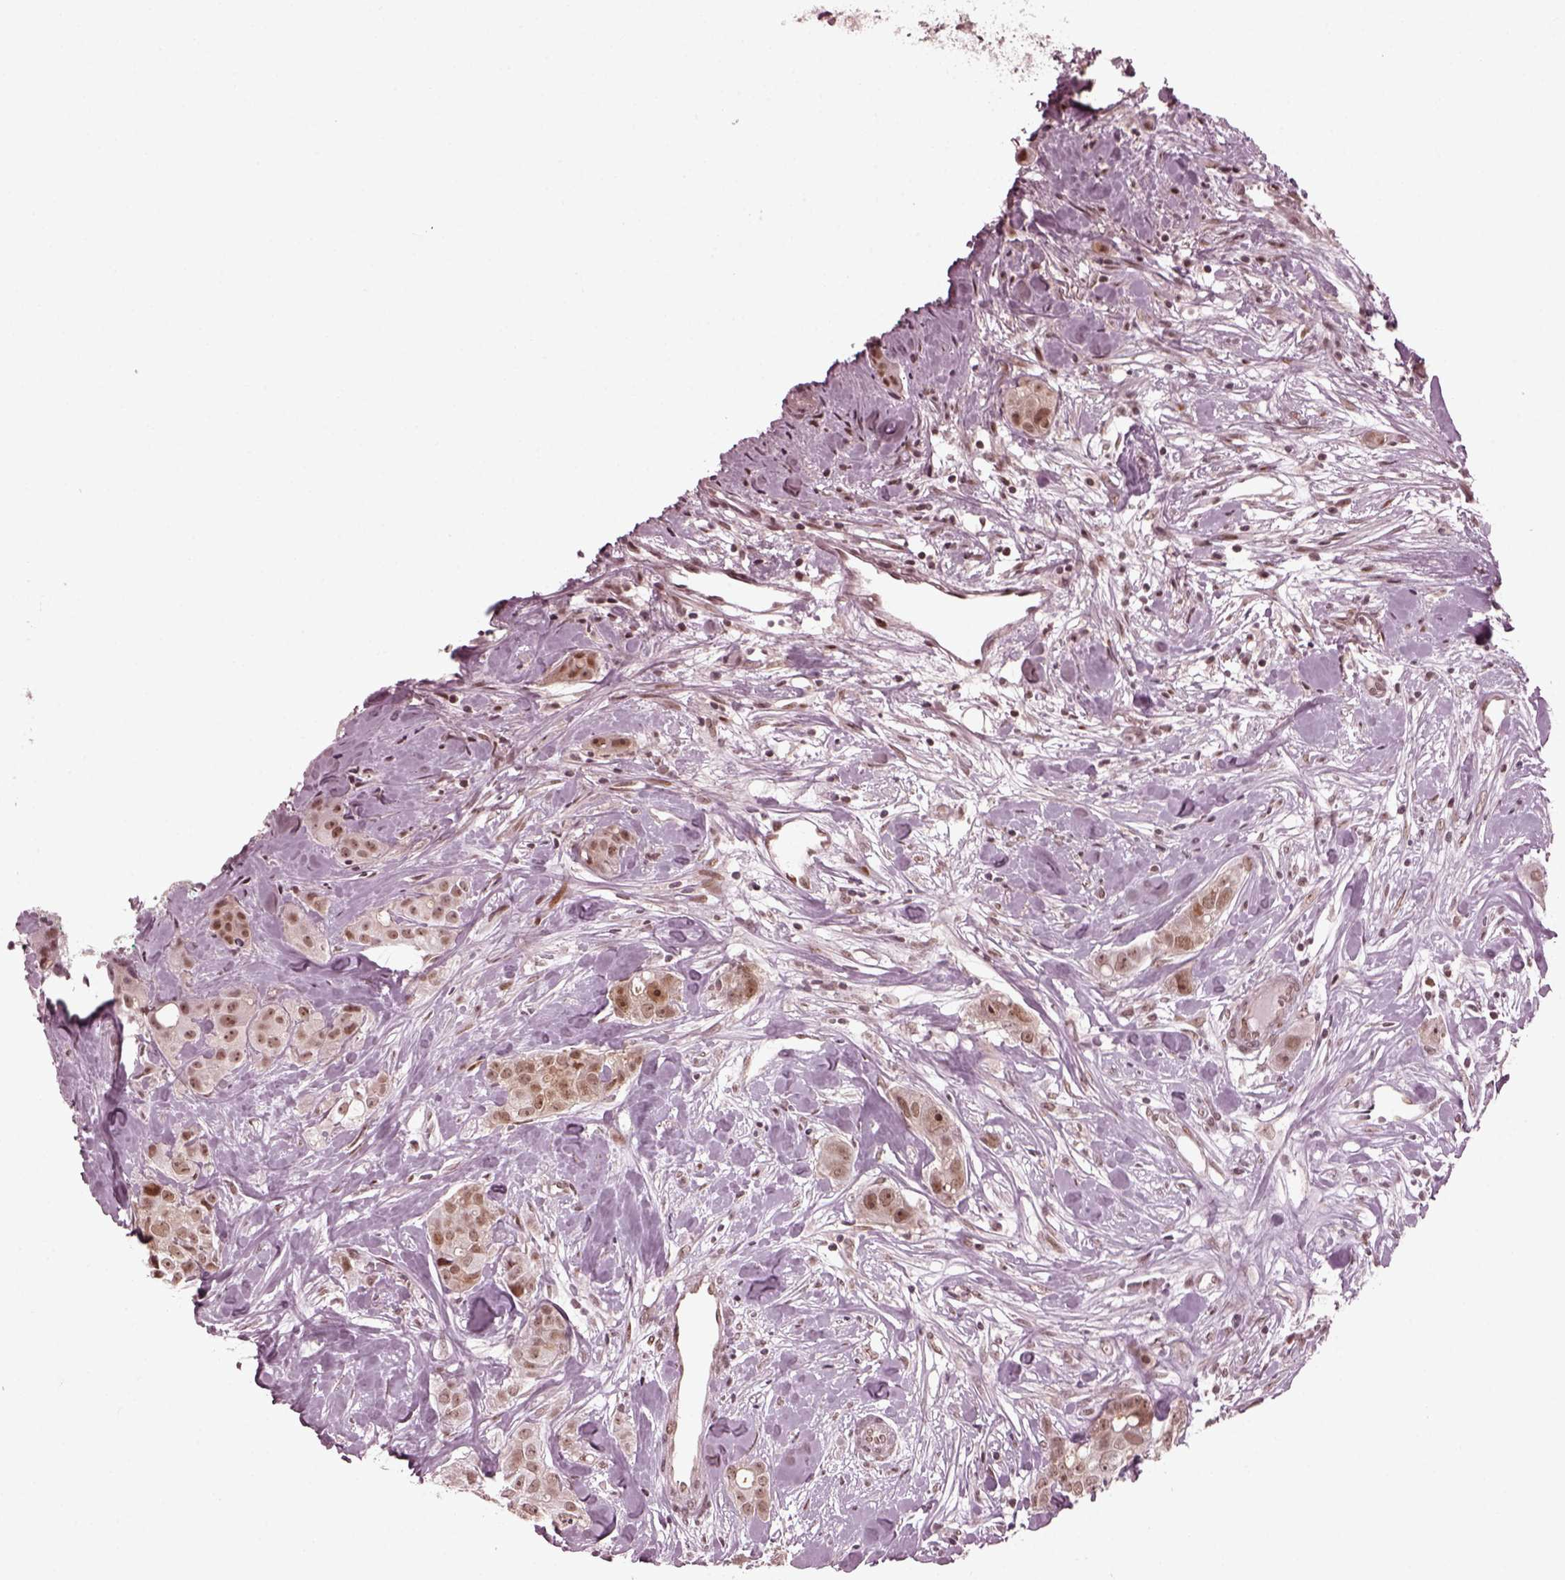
{"staining": {"intensity": "moderate", "quantity": "25%-75%", "location": "cytoplasmic/membranous,nuclear"}, "tissue": "breast cancer", "cell_type": "Tumor cells", "image_type": "cancer", "snomed": [{"axis": "morphology", "description": "Duct carcinoma"}, {"axis": "topography", "description": "Breast"}], "caption": "Immunohistochemistry (DAB) staining of infiltrating ductal carcinoma (breast) displays moderate cytoplasmic/membranous and nuclear protein expression in about 25%-75% of tumor cells.", "gene": "TRIB3", "patient": {"sex": "female", "age": 43}}